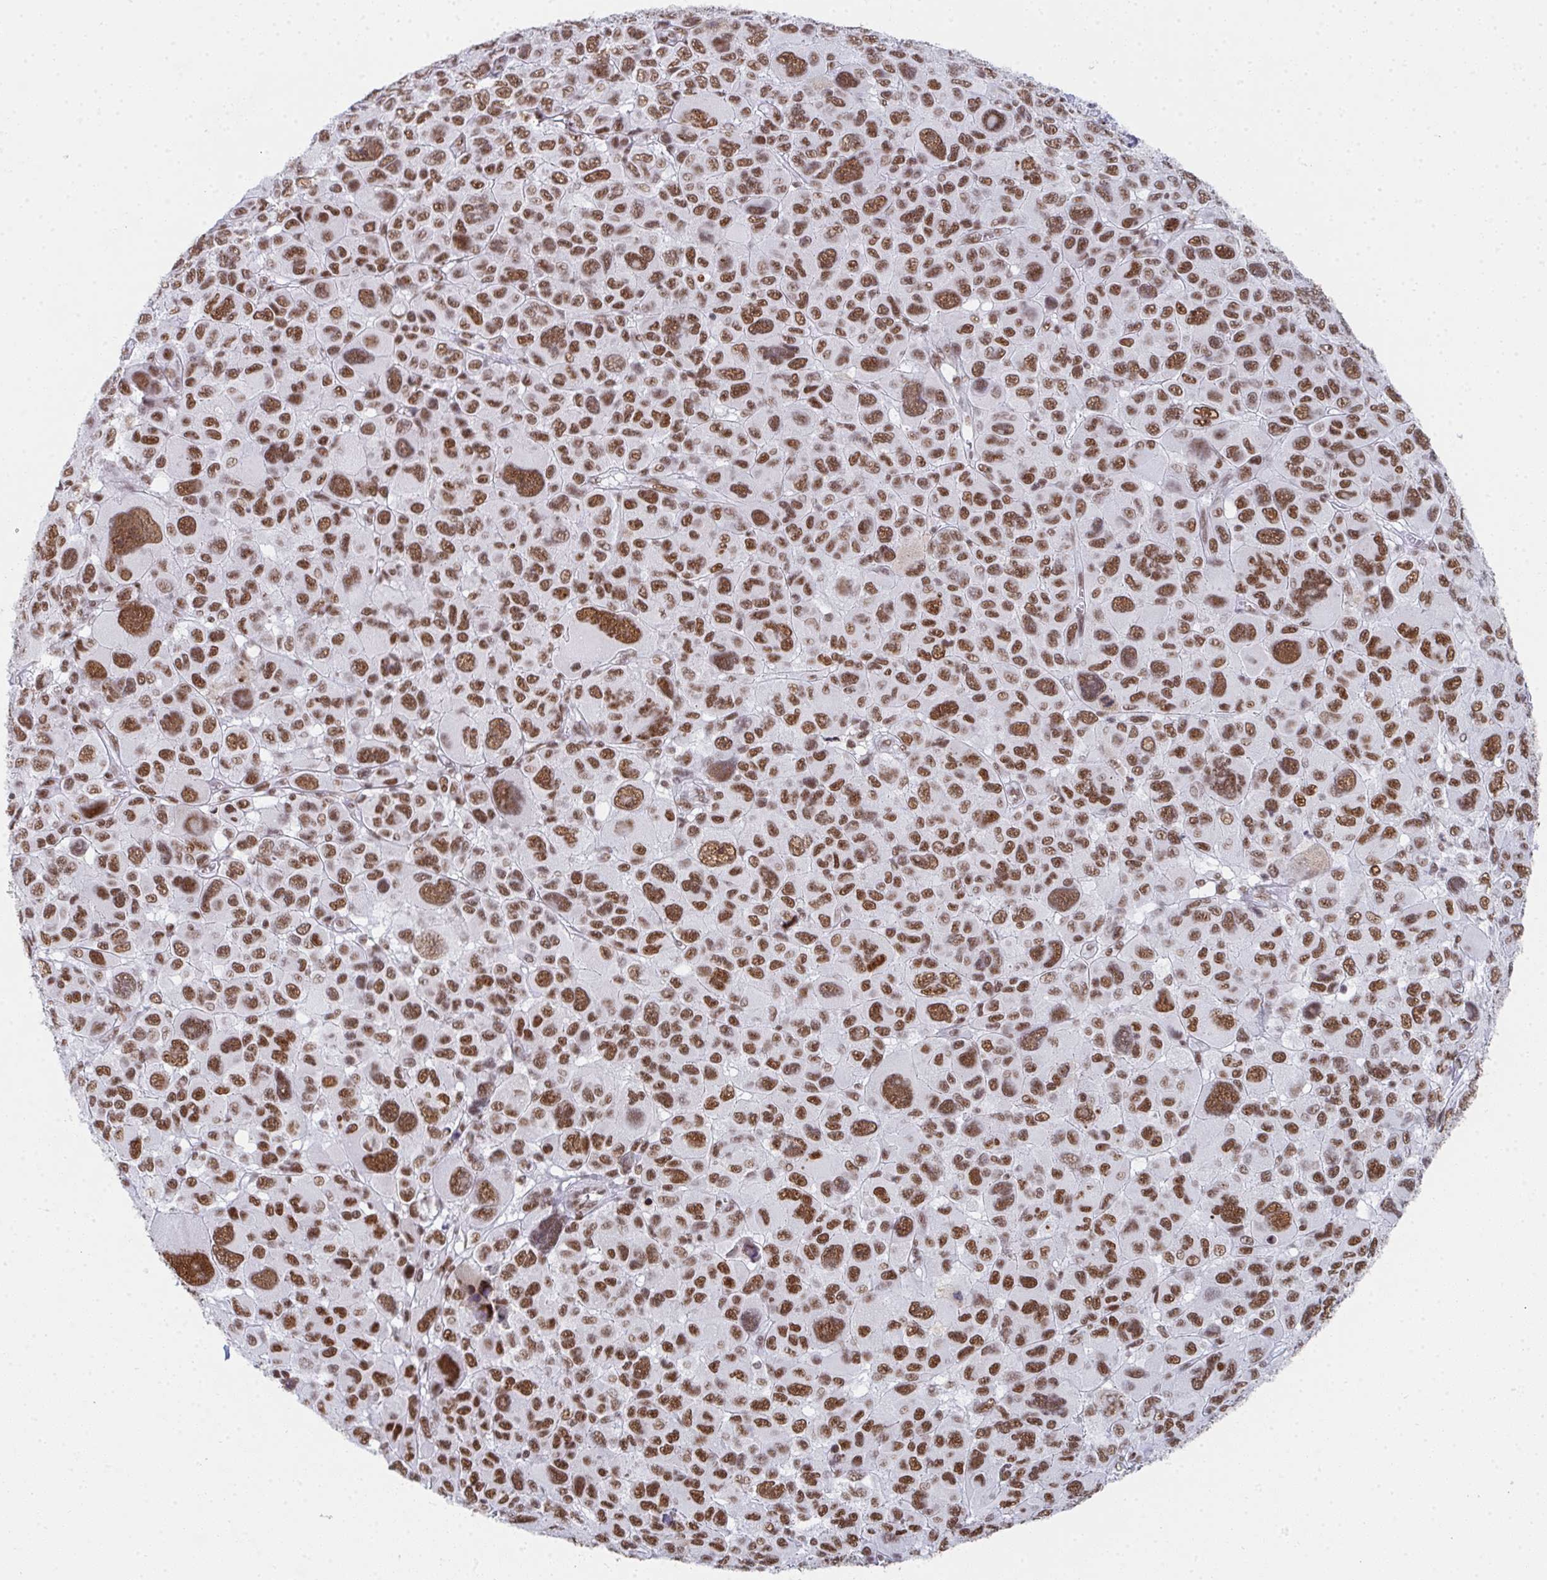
{"staining": {"intensity": "moderate", "quantity": ">75%", "location": "nuclear"}, "tissue": "melanoma", "cell_type": "Tumor cells", "image_type": "cancer", "snomed": [{"axis": "morphology", "description": "Malignant melanoma, NOS"}, {"axis": "topography", "description": "Skin"}], "caption": "The micrograph displays a brown stain indicating the presence of a protein in the nuclear of tumor cells in malignant melanoma.", "gene": "SNRNP70", "patient": {"sex": "female", "age": 66}}